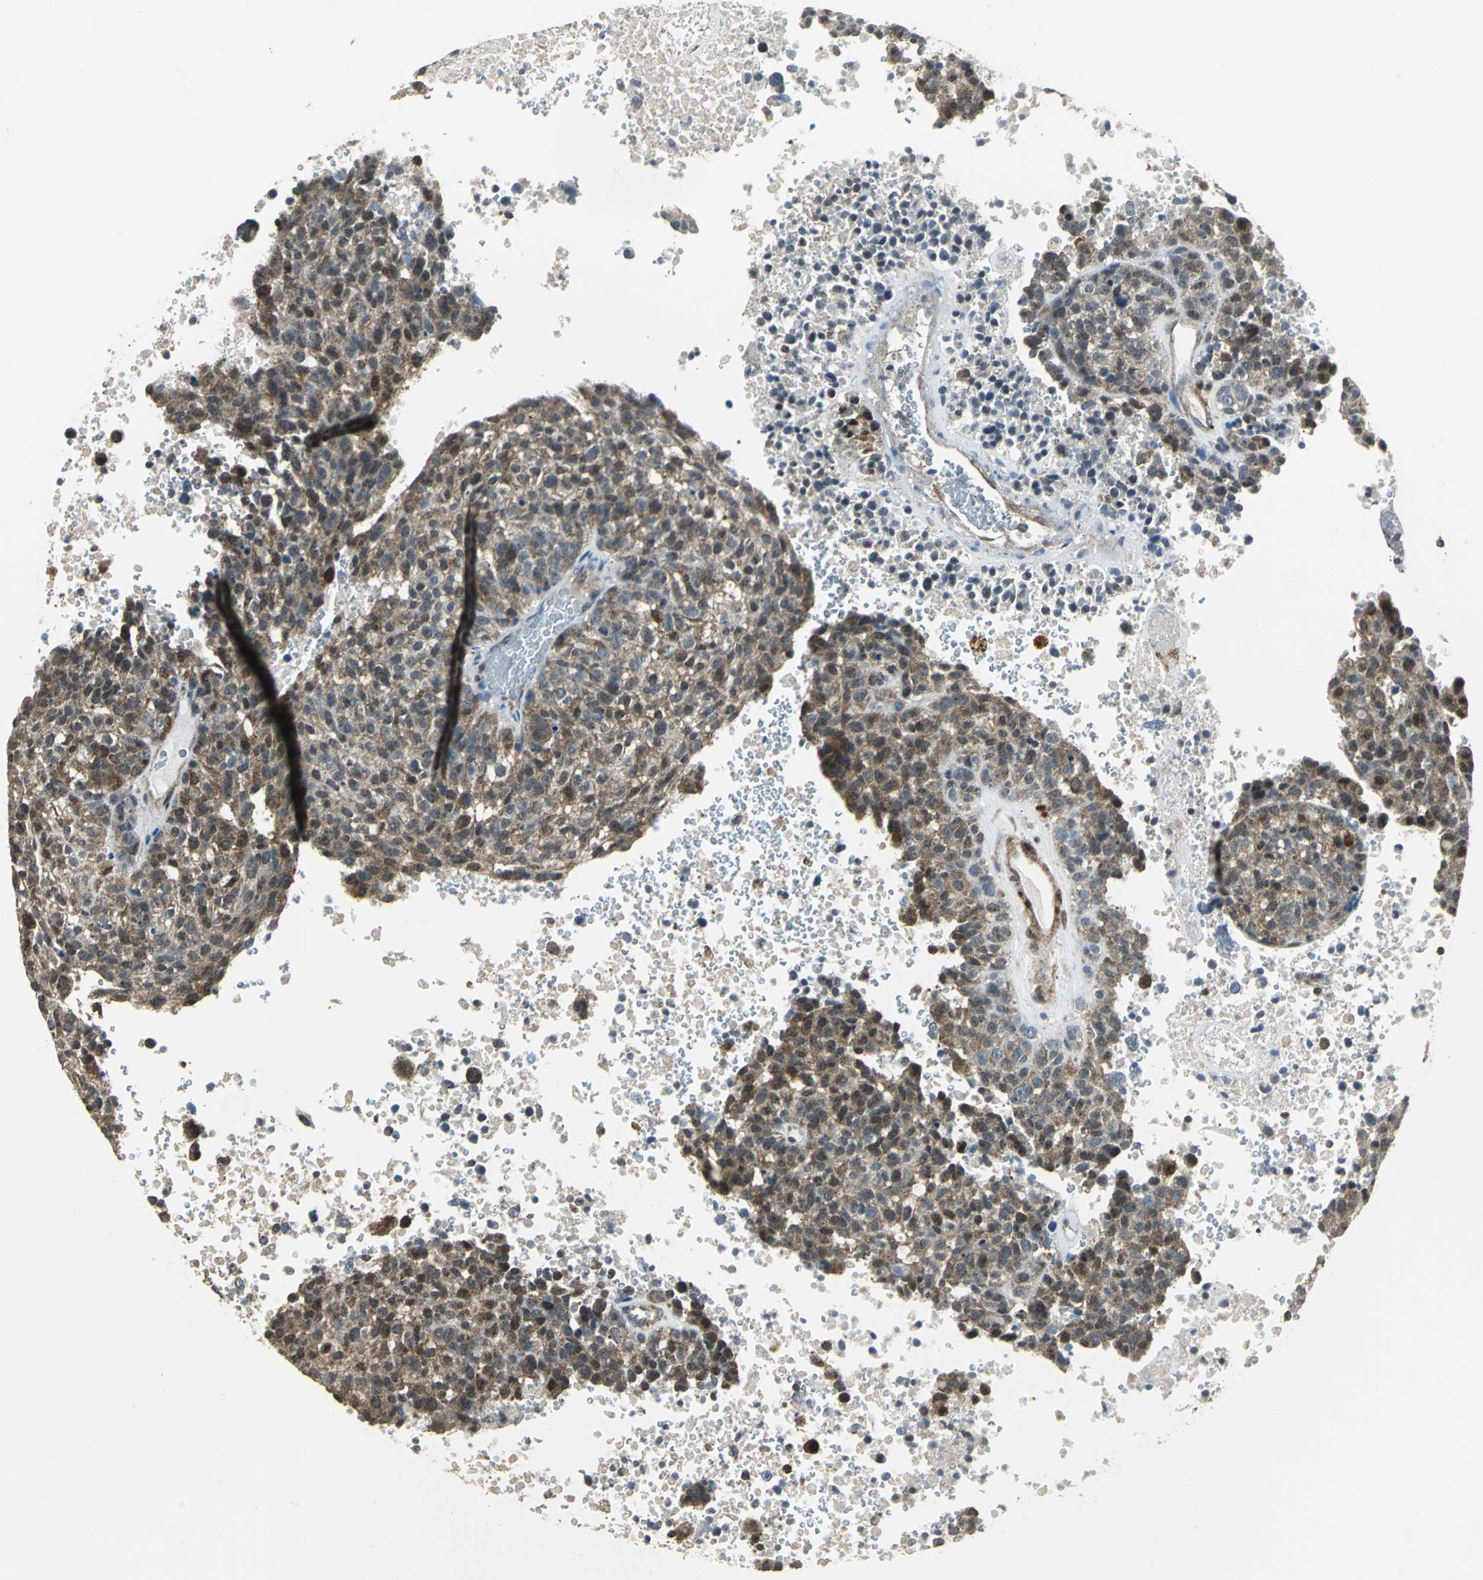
{"staining": {"intensity": "moderate", "quantity": ">75%", "location": "cytoplasmic/membranous"}, "tissue": "melanoma", "cell_type": "Tumor cells", "image_type": "cancer", "snomed": [{"axis": "morphology", "description": "Malignant melanoma, Metastatic site"}, {"axis": "topography", "description": "Cerebral cortex"}], "caption": "Human melanoma stained with a protein marker exhibits moderate staining in tumor cells.", "gene": "DNAJB4", "patient": {"sex": "female", "age": 52}}